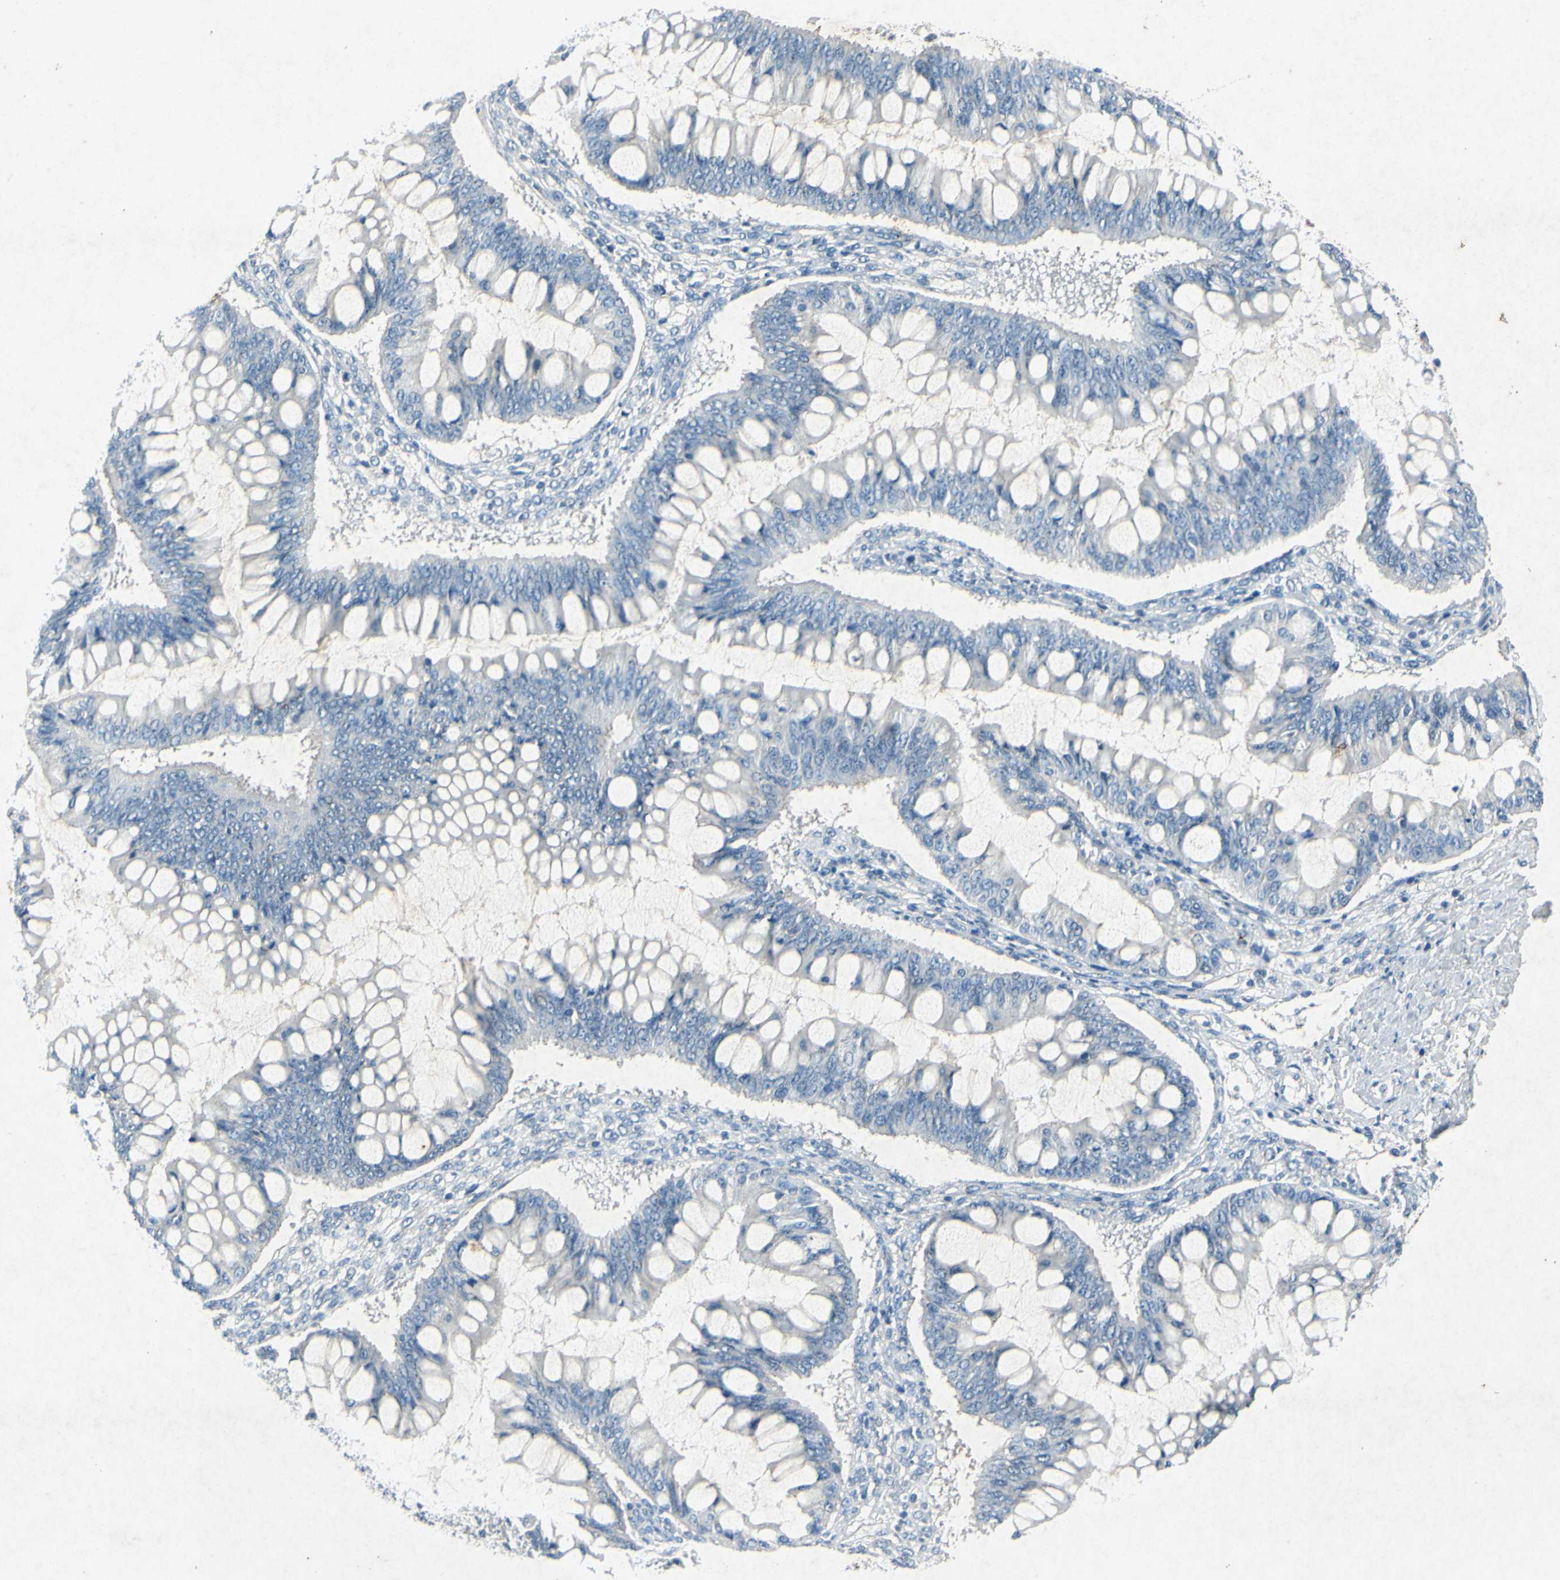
{"staining": {"intensity": "negative", "quantity": "none", "location": "none"}, "tissue": "ovarian cancer", "cell_type": "Tumor cells", "image_type": "cancer", "snomed": [{"axis": "morphology", "description": "Cystadenocarcinoma, mucinous, NOS"}, {"axis": "topography", "description": "Ovary"}], "caption": "This photomicrograph is of ovarian mucinous cystadenocarcinoma stained with IHC to label a protein in brown with the nuclei are counter-stained blue. There is no positivity in tumor cells.", "gene": "SNAP91", "patient": {"sex": "female", "age": 73}}